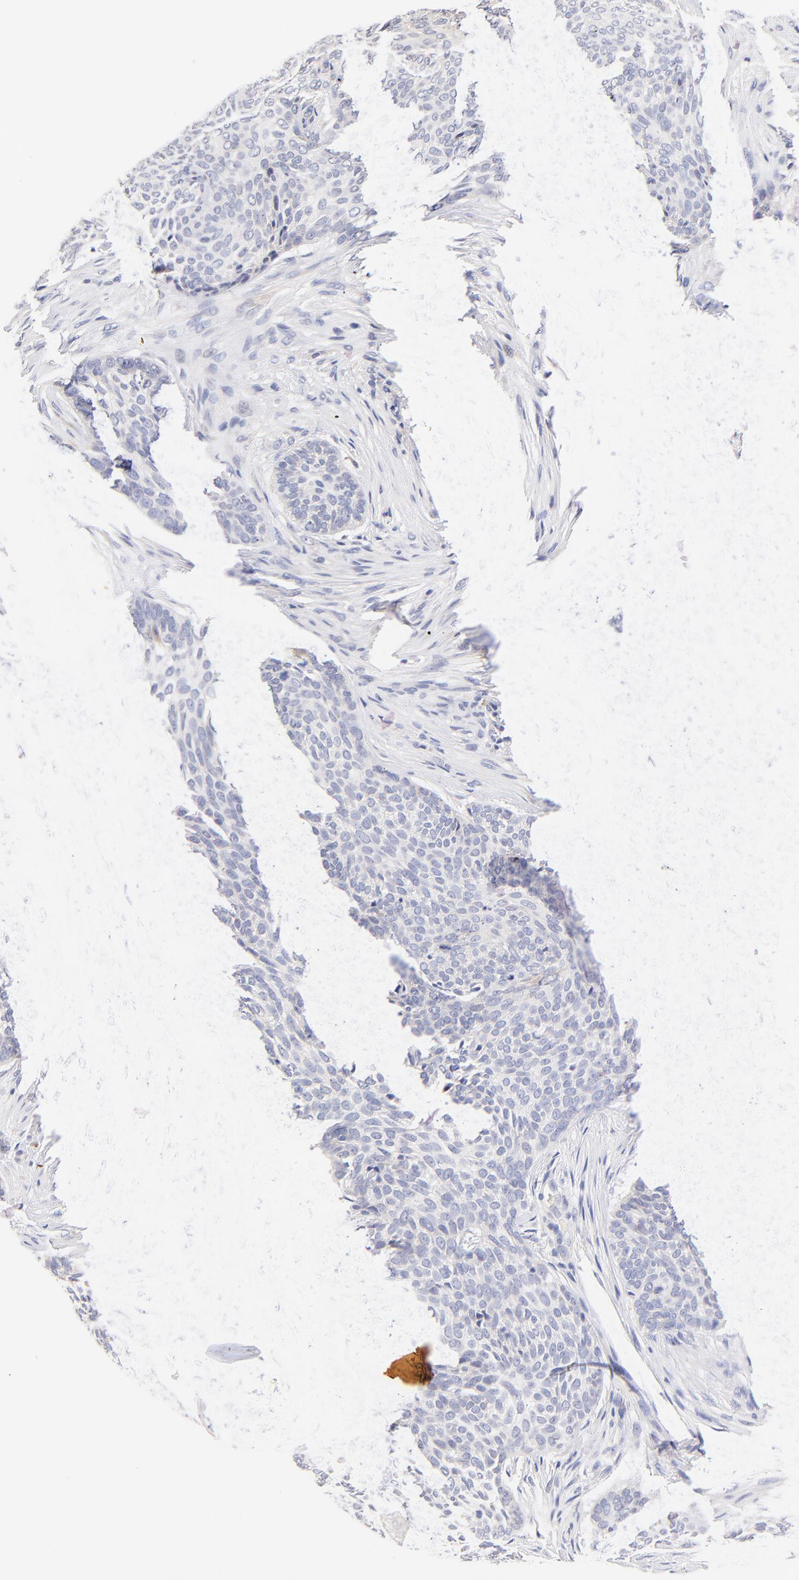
{"staining": {"intensity": "negative", "quantity": "none", "location": "none"}, "tissue": "skin cancer", "cell_type": "Tumor cells", "image_type": "cancer", "snomed": [{"axis": "morphology", "description": "Basal cell carcinoma"}, {"axis": "topography", "description": "Skin"}], "caption": "Immunohistochemical staining of basal cell carcinoma (skin) exhibits no significant positivity in tumor cells.", "gene": "TWNK", "patient": {"sex": "male", "age": 91}}